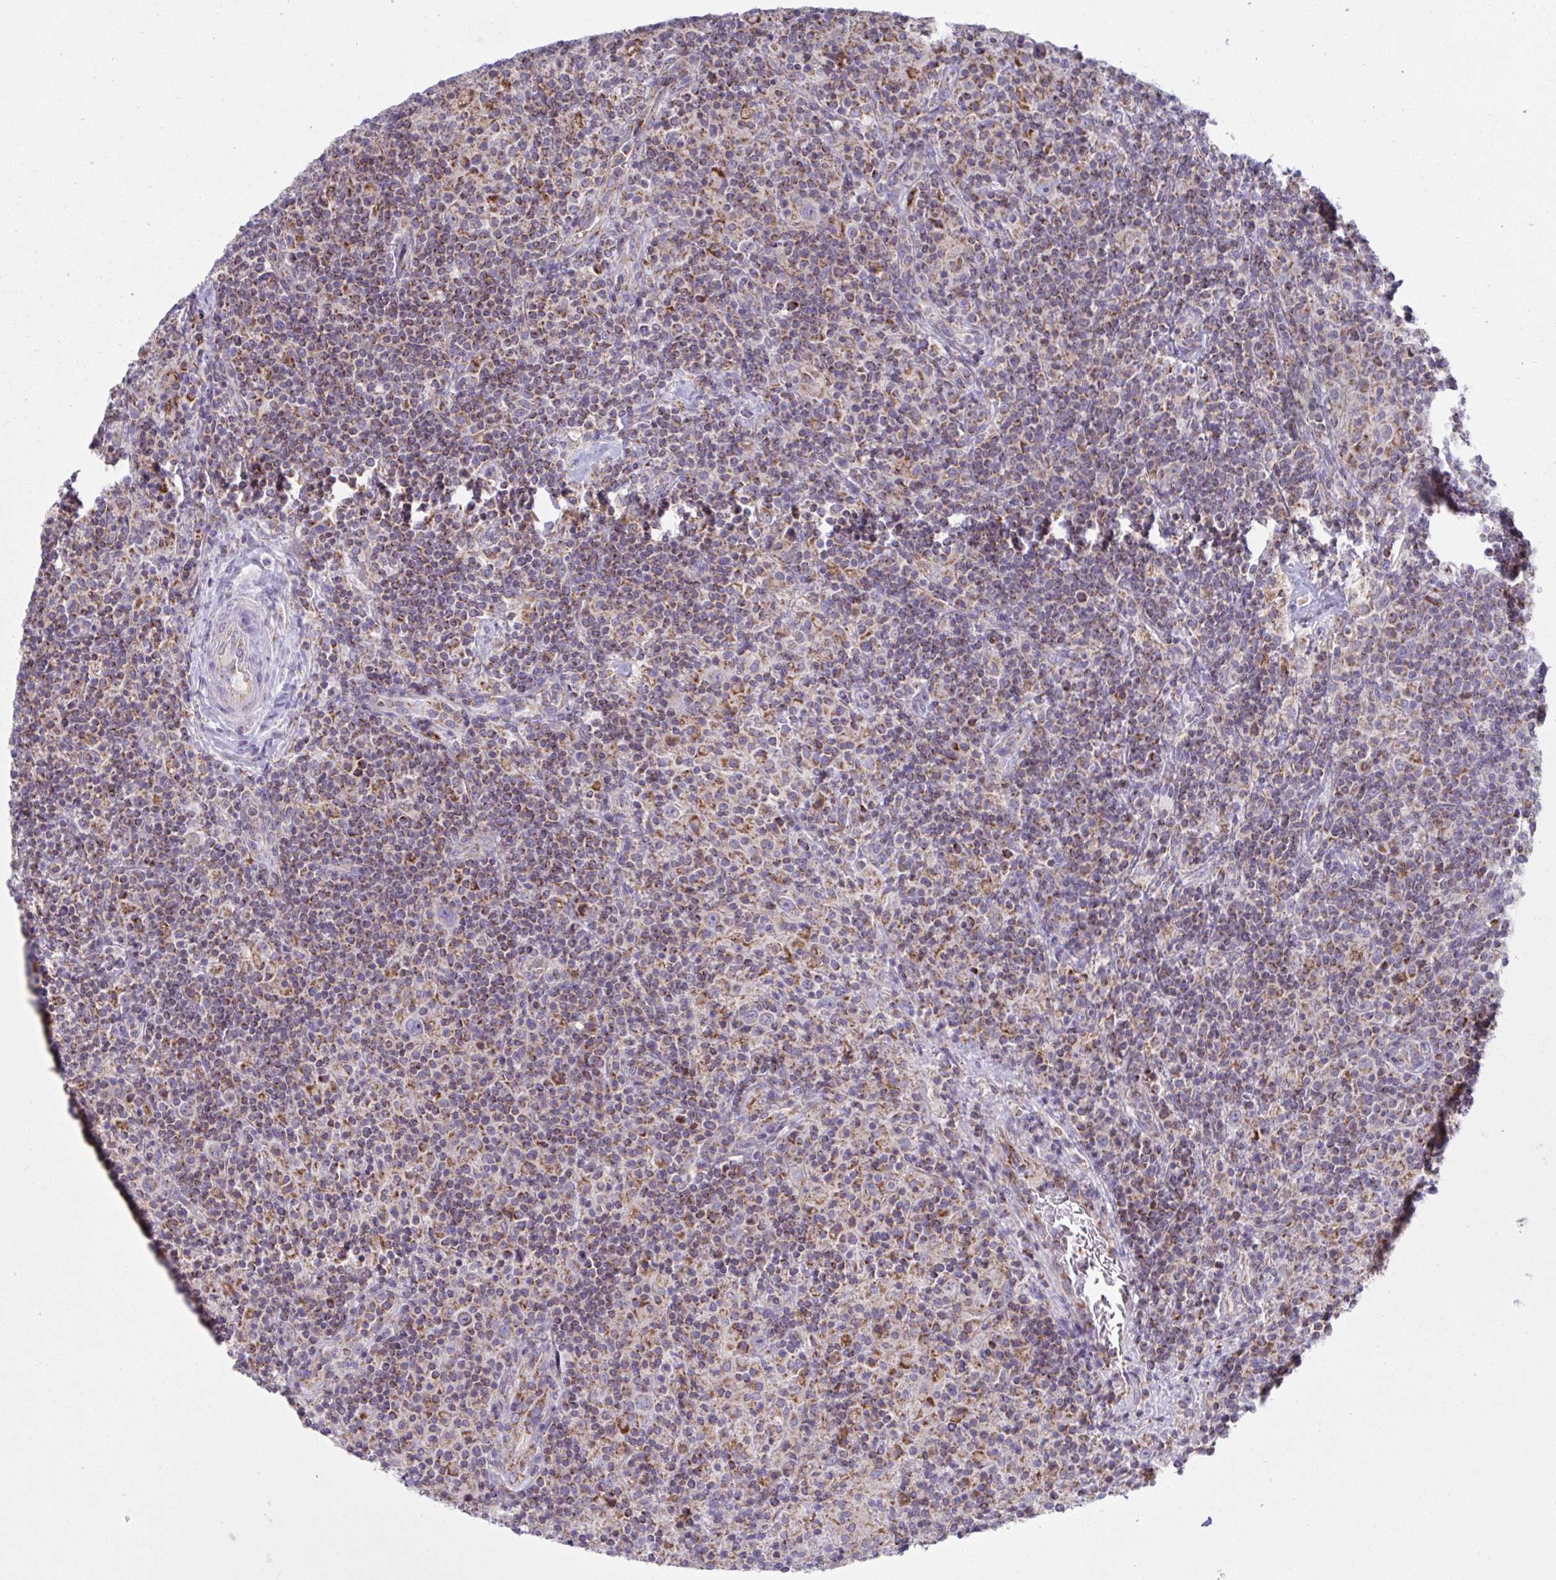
{"staining": {"intensity": "moderate", "quantity": "<25%", "location": "cytoplasmic/membranous"}, "tissue": "lymphoma", "cell_type": "Tumor cells", "image_type": "cancer", "snomed": [{"axis": "morphology", "description": "Hodgkin's disease, NOS"}, {"axis": "topography", "description": "Lymph node"}], "caption": "A brown stain highlights moderate cytoplasmic/membranous staining of a protein in Hodgkin's disease tumor cells. (DAB (3,3'-diaminobenzidine) = brown stain, brightfield microscopy at high magnification).", "gene": "NDUFA7", "patient": {"sex": "male", "age": 70}}